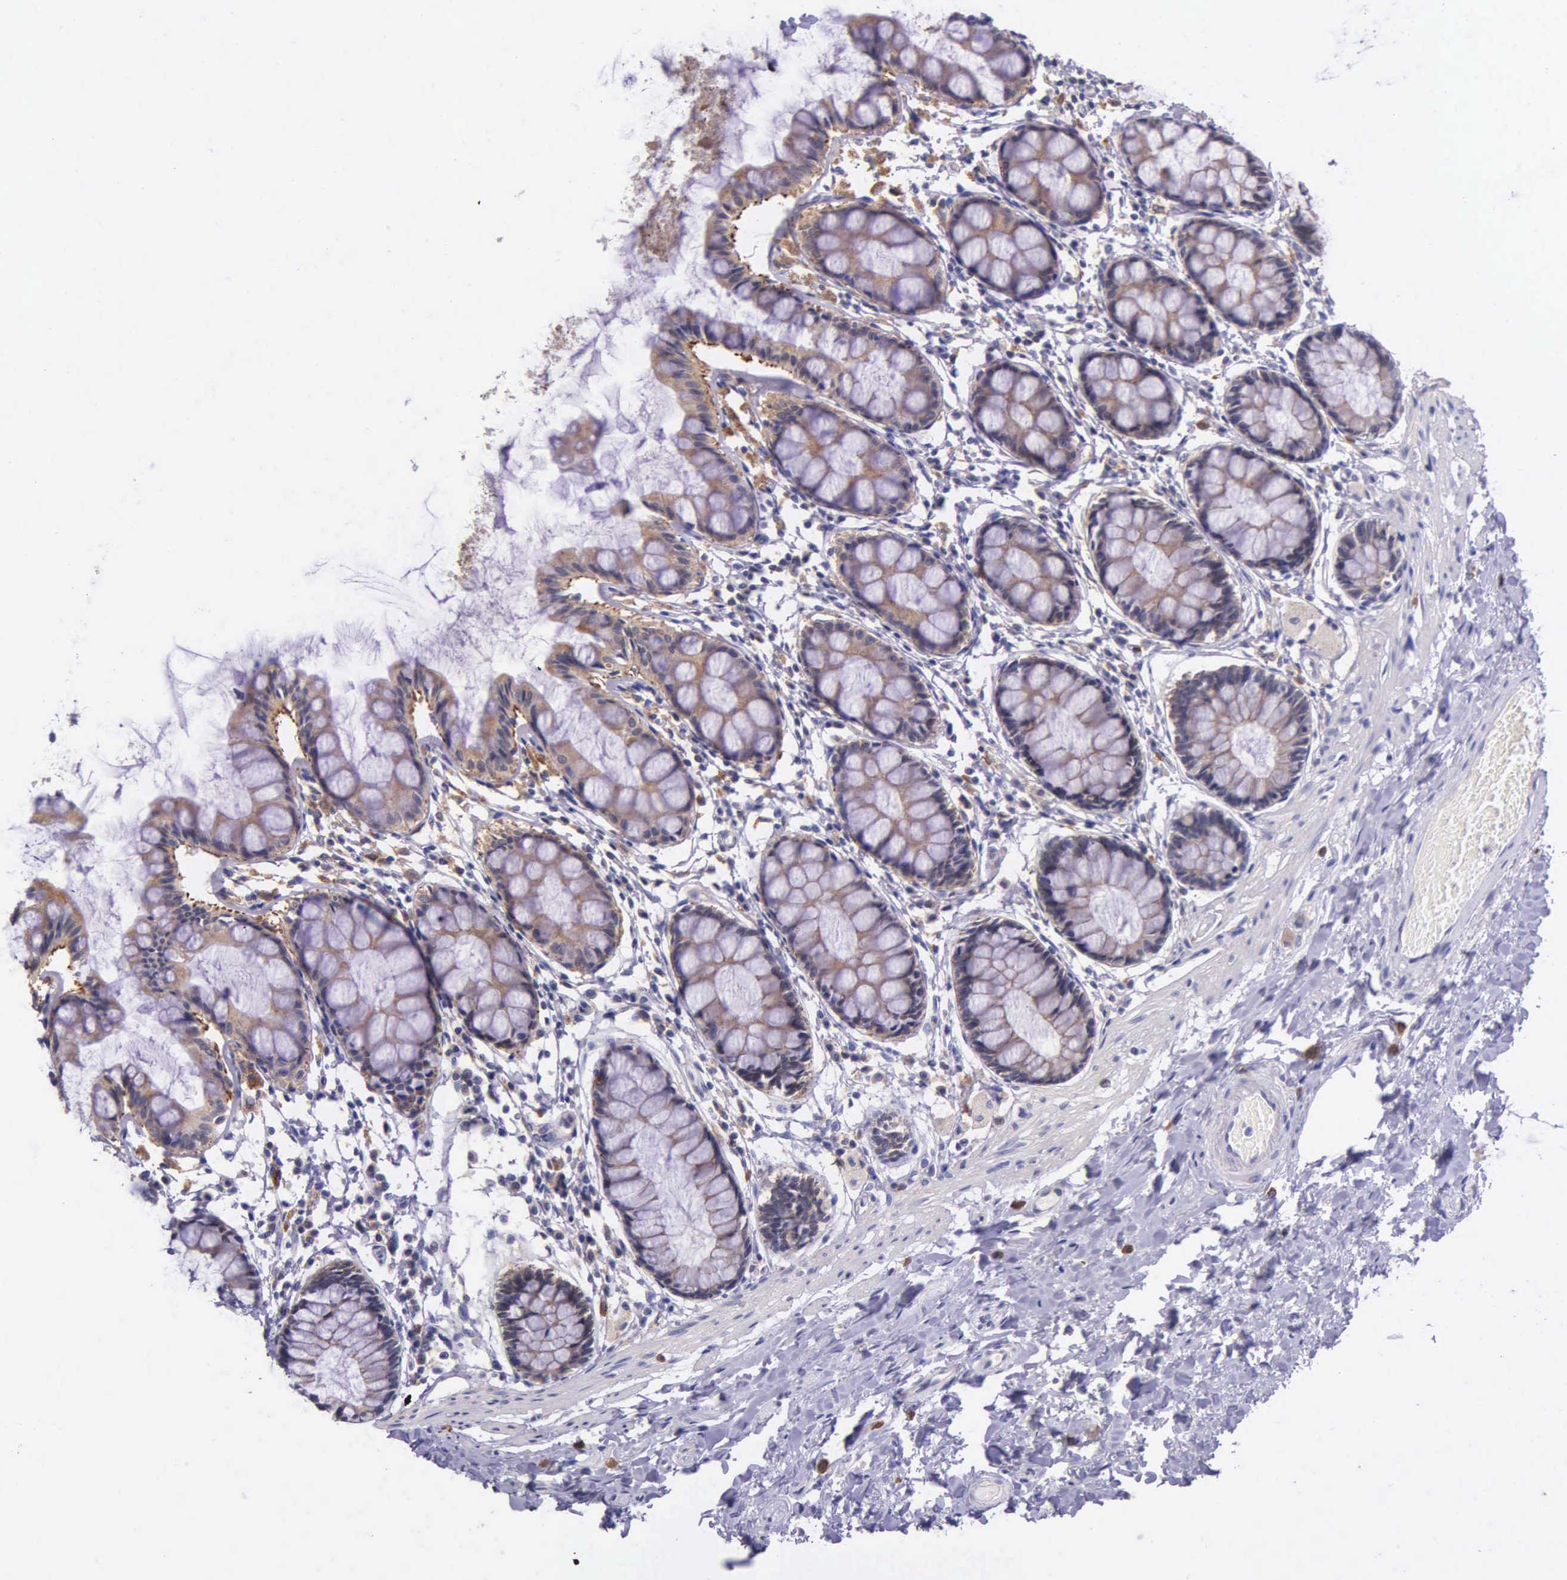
{"staining": {"intensity": "weak", "quantity": ">75%", "location": "cytoplasmic/membranous"}, "tissue": "rectum", "cell_type": "Glandular cells", "image_type": "normal", "snomed": [{"axis": "morphology", "description": "Normal tissue, NOS"}, {"axis": "topography", "description": "Rectum"}], "caption": "High-power microscopy captured an immunohistochemistry photomicrograph of normal rectum, revealing weak cytoplasmic/membranous expression in approximately >75% of glandular cells.", "gene": "NSDHL", "patient": {"sex": "male", "age": 86}}